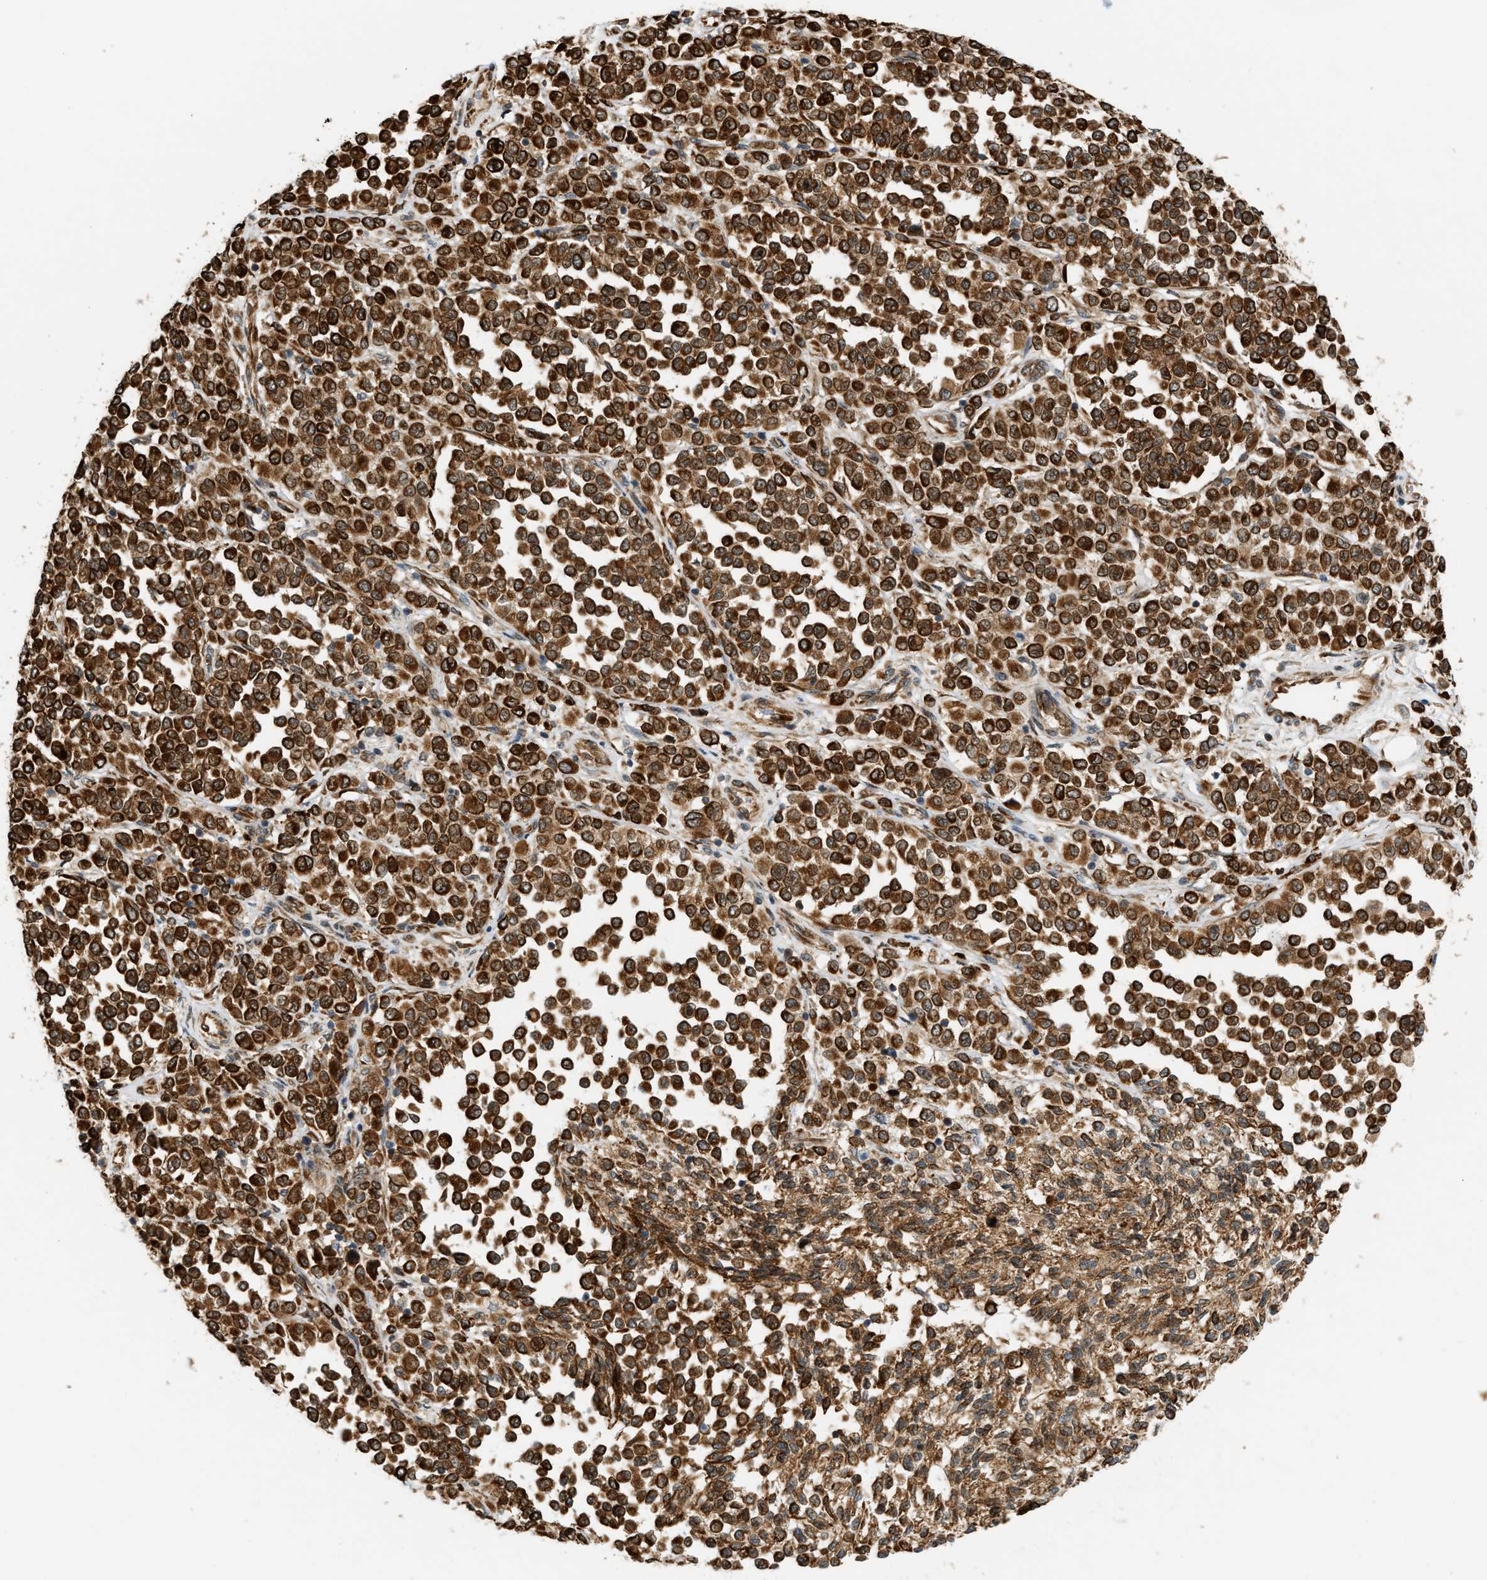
{"staining": {"intensity": "strong", "quantity": ">75%", "location": "cytoplasmic/membranous"}, "tissue": "melanoma", "cell_type": "Tumor cells", "image_type": "cancer", "snomed": [{"axis": "morphology", "description": "Malignant melanoma, Metastatic site"}, {"axis": "topography", "description": "Pancreas"}], "caption": "An image showing strong cytoplasmic/membranous positivity in approximately >75% of tumor cells in melanoma, as visualized by brown immunohistochemical staining.", "gene": "PLCG2", "patient": {"sex": "female", "age": 30}}